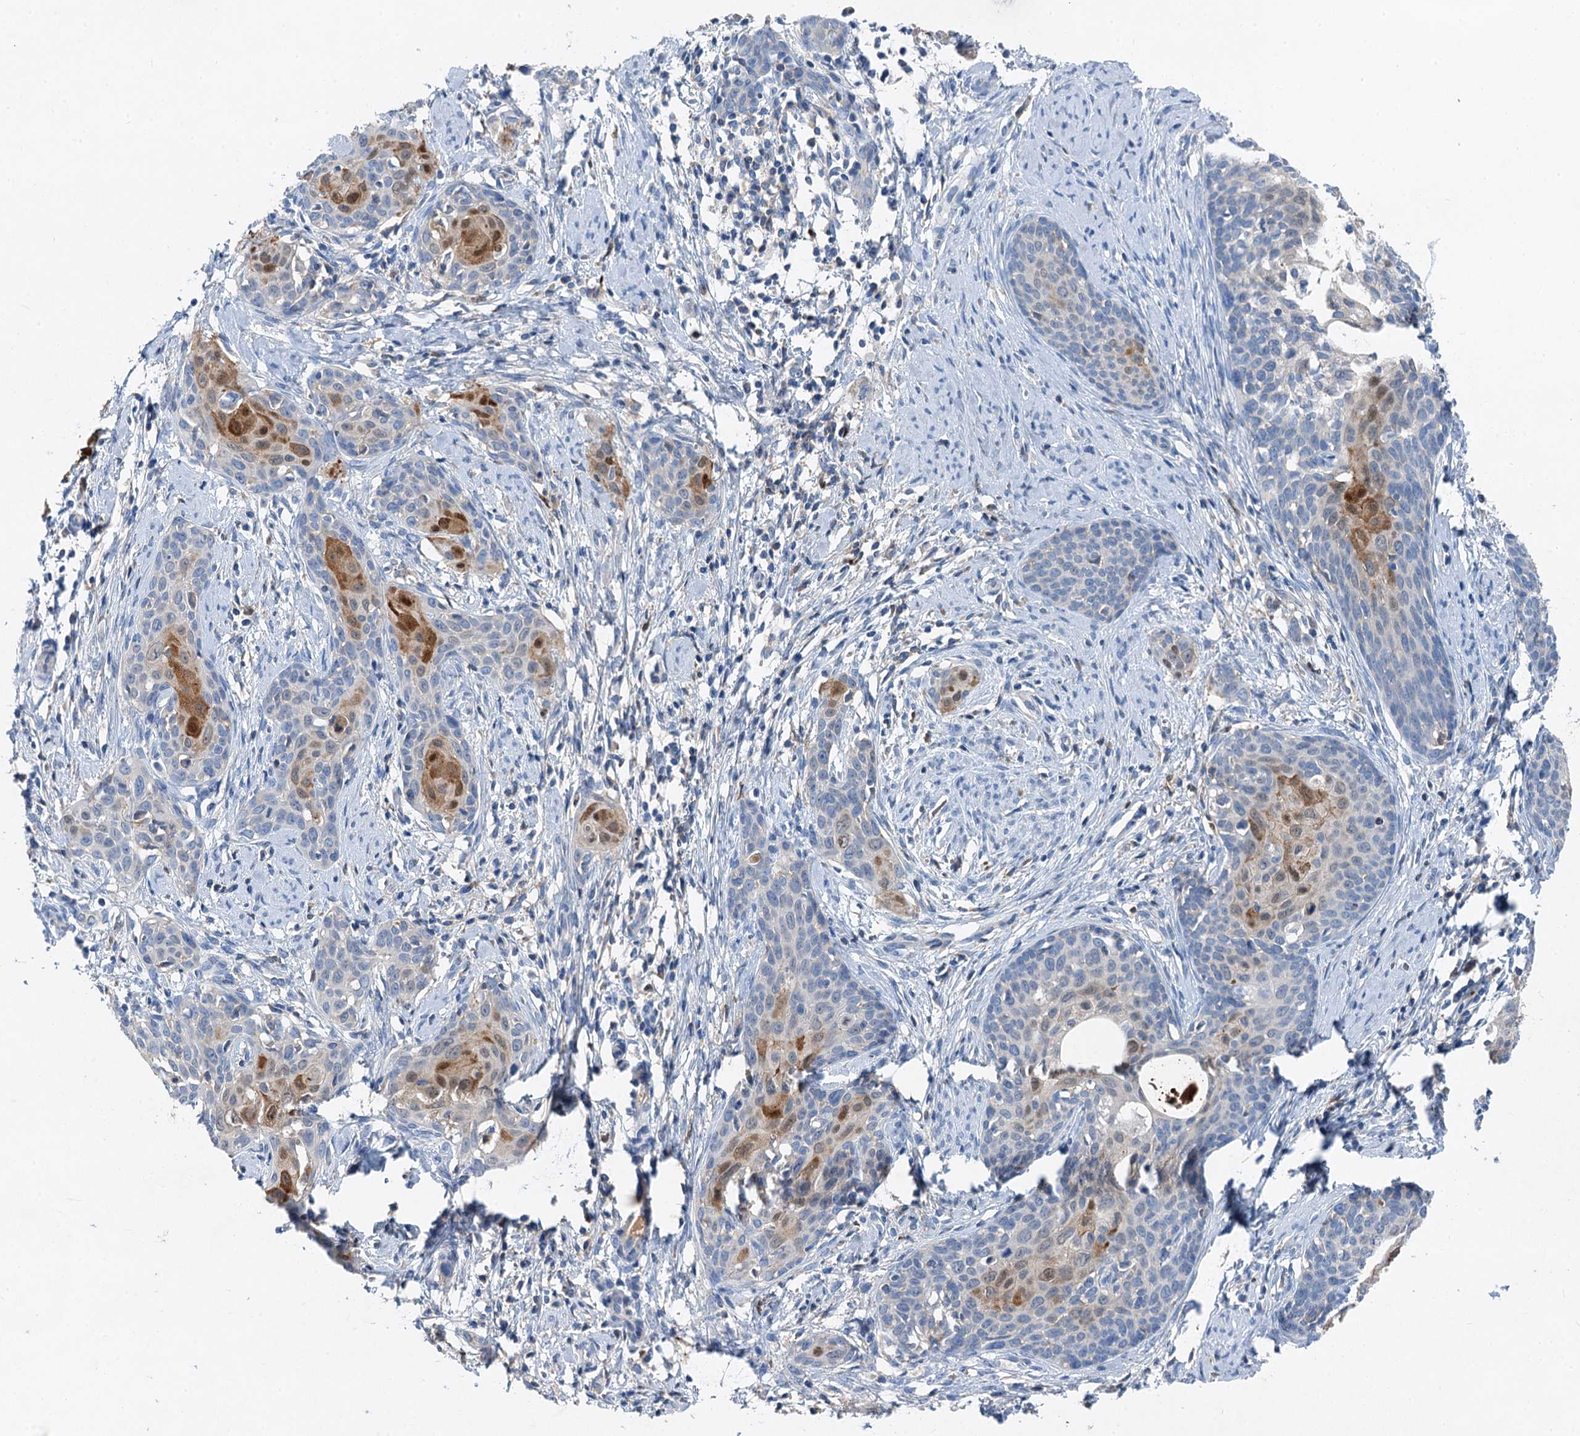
{"staining": {"intensity": "moderate", "quantity": "<25%", "location": "cytoplasmic/membranous,nuclear"}, "tissue": "cervical cancer", "cell_type": "Tumor cells", "image_type": "cancer", "snomed": [{"axis": "morphology", "description": "Squamous cell carcinoma, NOS"}, {"axis": "topography", "description": "Cervix"}], "caption": "Protein staining by immunohistochemistry (IHC) reveals moderate cytoplasmic/membranous and nuclear staining in approximately <25% of tumor cells in cervical cancer.", "gene": "OTOA", "patient": {"sex": "female", "age": 52}}